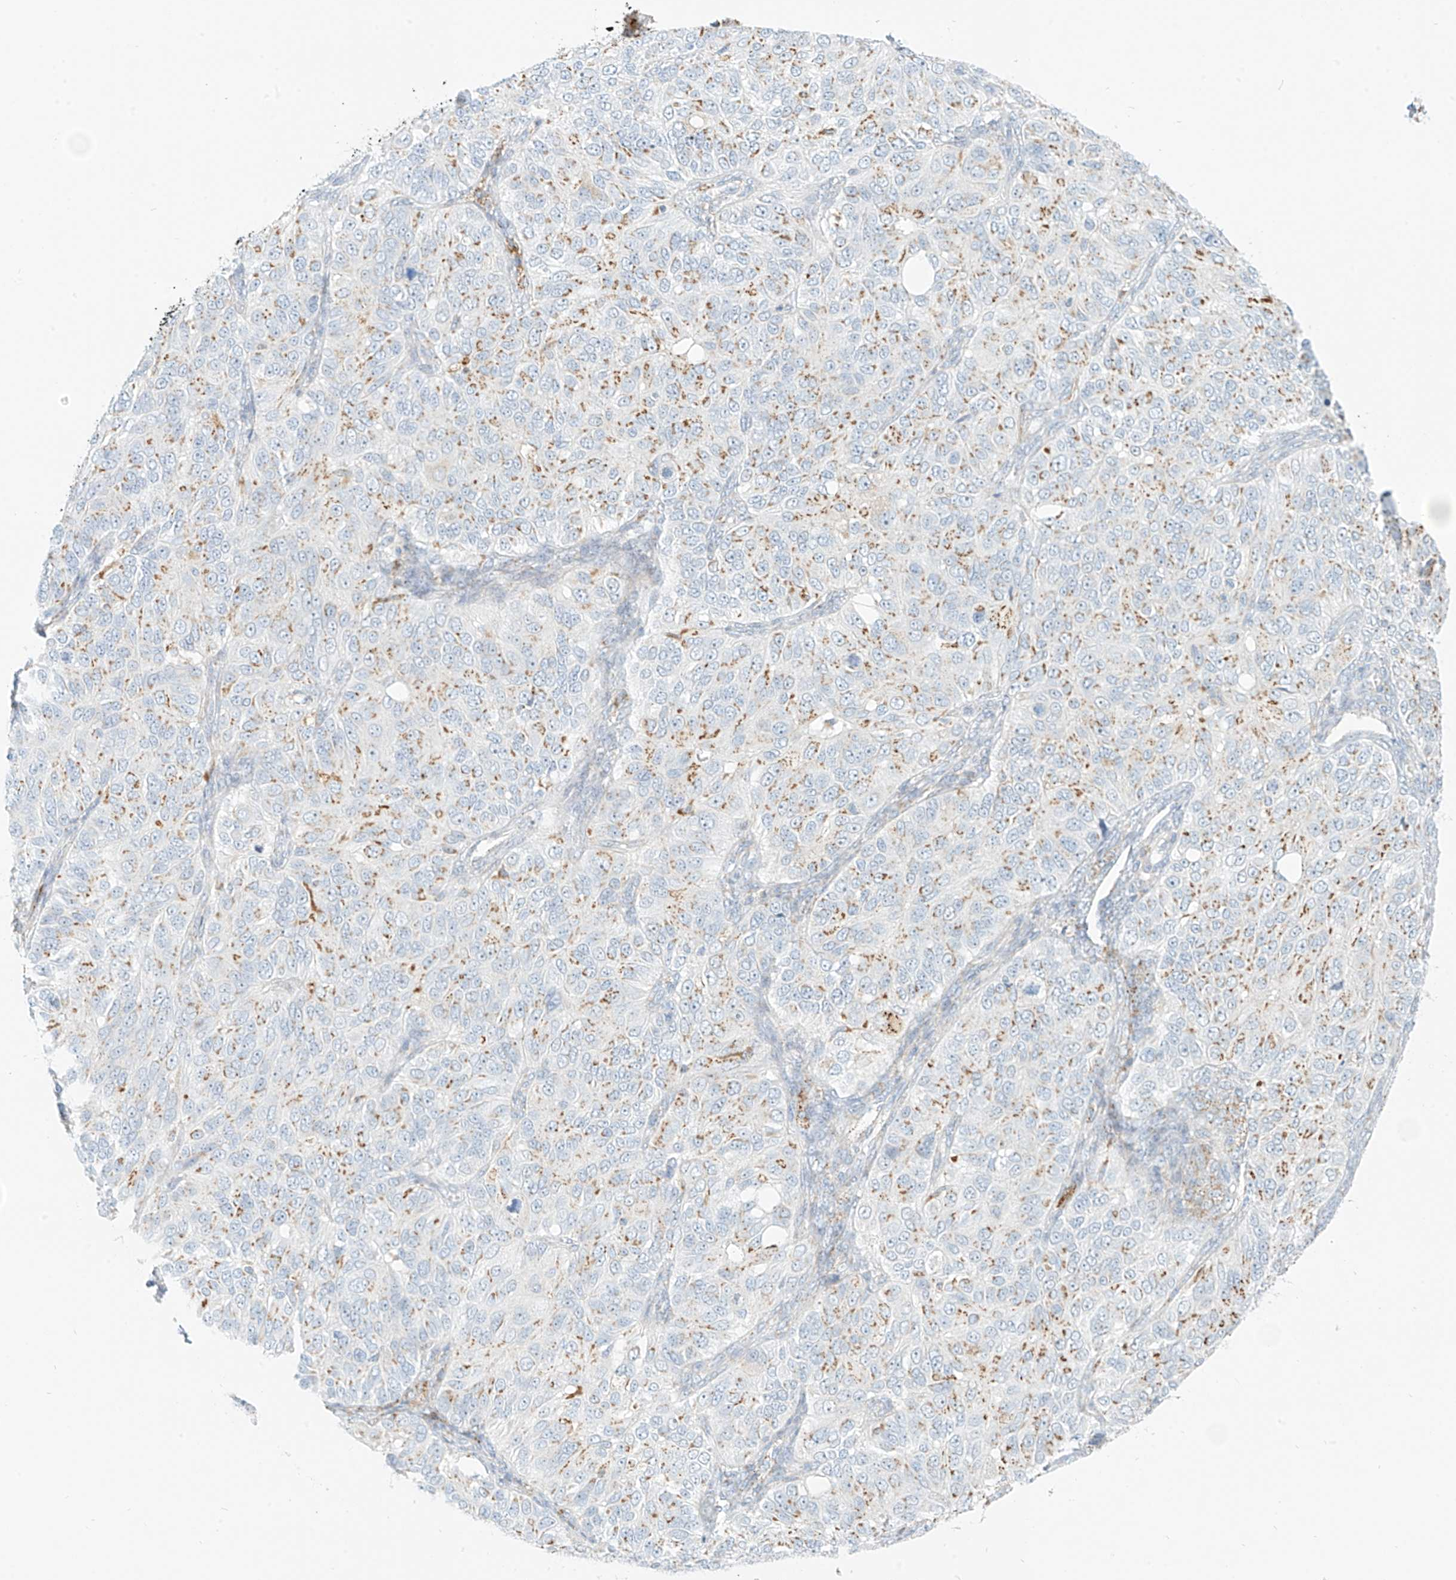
{"staining": {"intensity": "moderate", "quantity": "25%-75%", "location": "cytoplasmic/membranous"}, "tissue": "ovarian cancer", "cell_type": "Tumor cells", "image_type": "cancer", "snomed": [{"axis": "morphology", "description": "Carcinoma, endometroid"}, {"axis": "topography", "description": "Ovary"}], "caption": "DAB immunohistochemical staining of ovarian cancer shows moderate cytoplasmic/membranous protein staining in about 25%-75% of tumor cells. Using DAB (brown) and hematoxylin (blue) stains, captured at high magnification using brightfield microscopy.", "gene": "SLC35F6", "patient": {"sex": "female", "age": 51}}